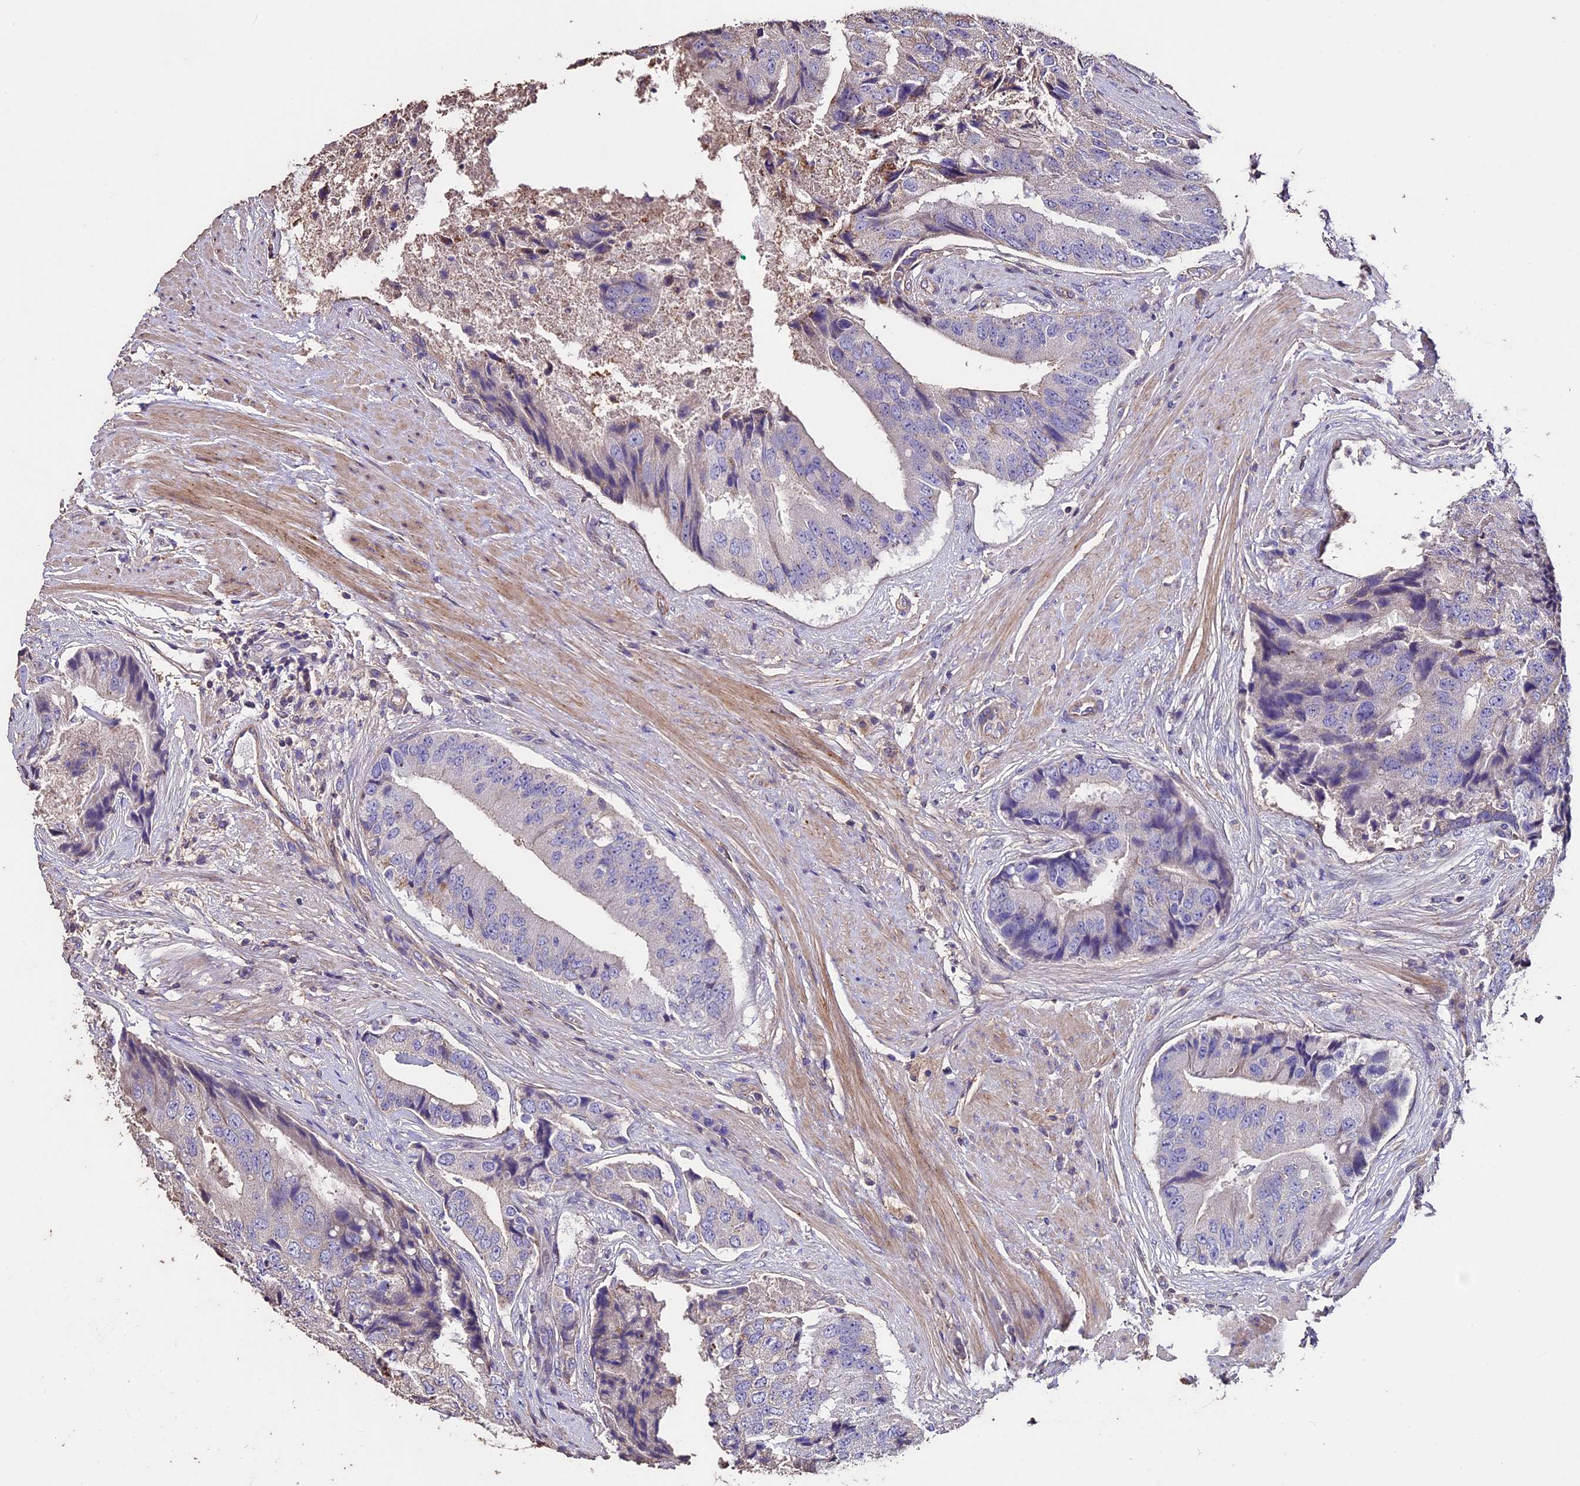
{"staining": {"intensity": "negative", "quantity": "none", "location": "none"}, "tissue": "prostate cancer", "cell_type": "Tumor cells", "image_type": "cancer", "snomed": [{"axis": "morphology", "description": "Adenocarcinoma, High grade"}, {"axis": "topography", "description": "Prostate"}], "caption": "A micrograph of prostate cancer (adenocarcinoma (high-grade)) stained for a protein exhibits no brown staining in tumor cells.", "gene": "USB1", "patient": {"sex": "male", "age": 70}}